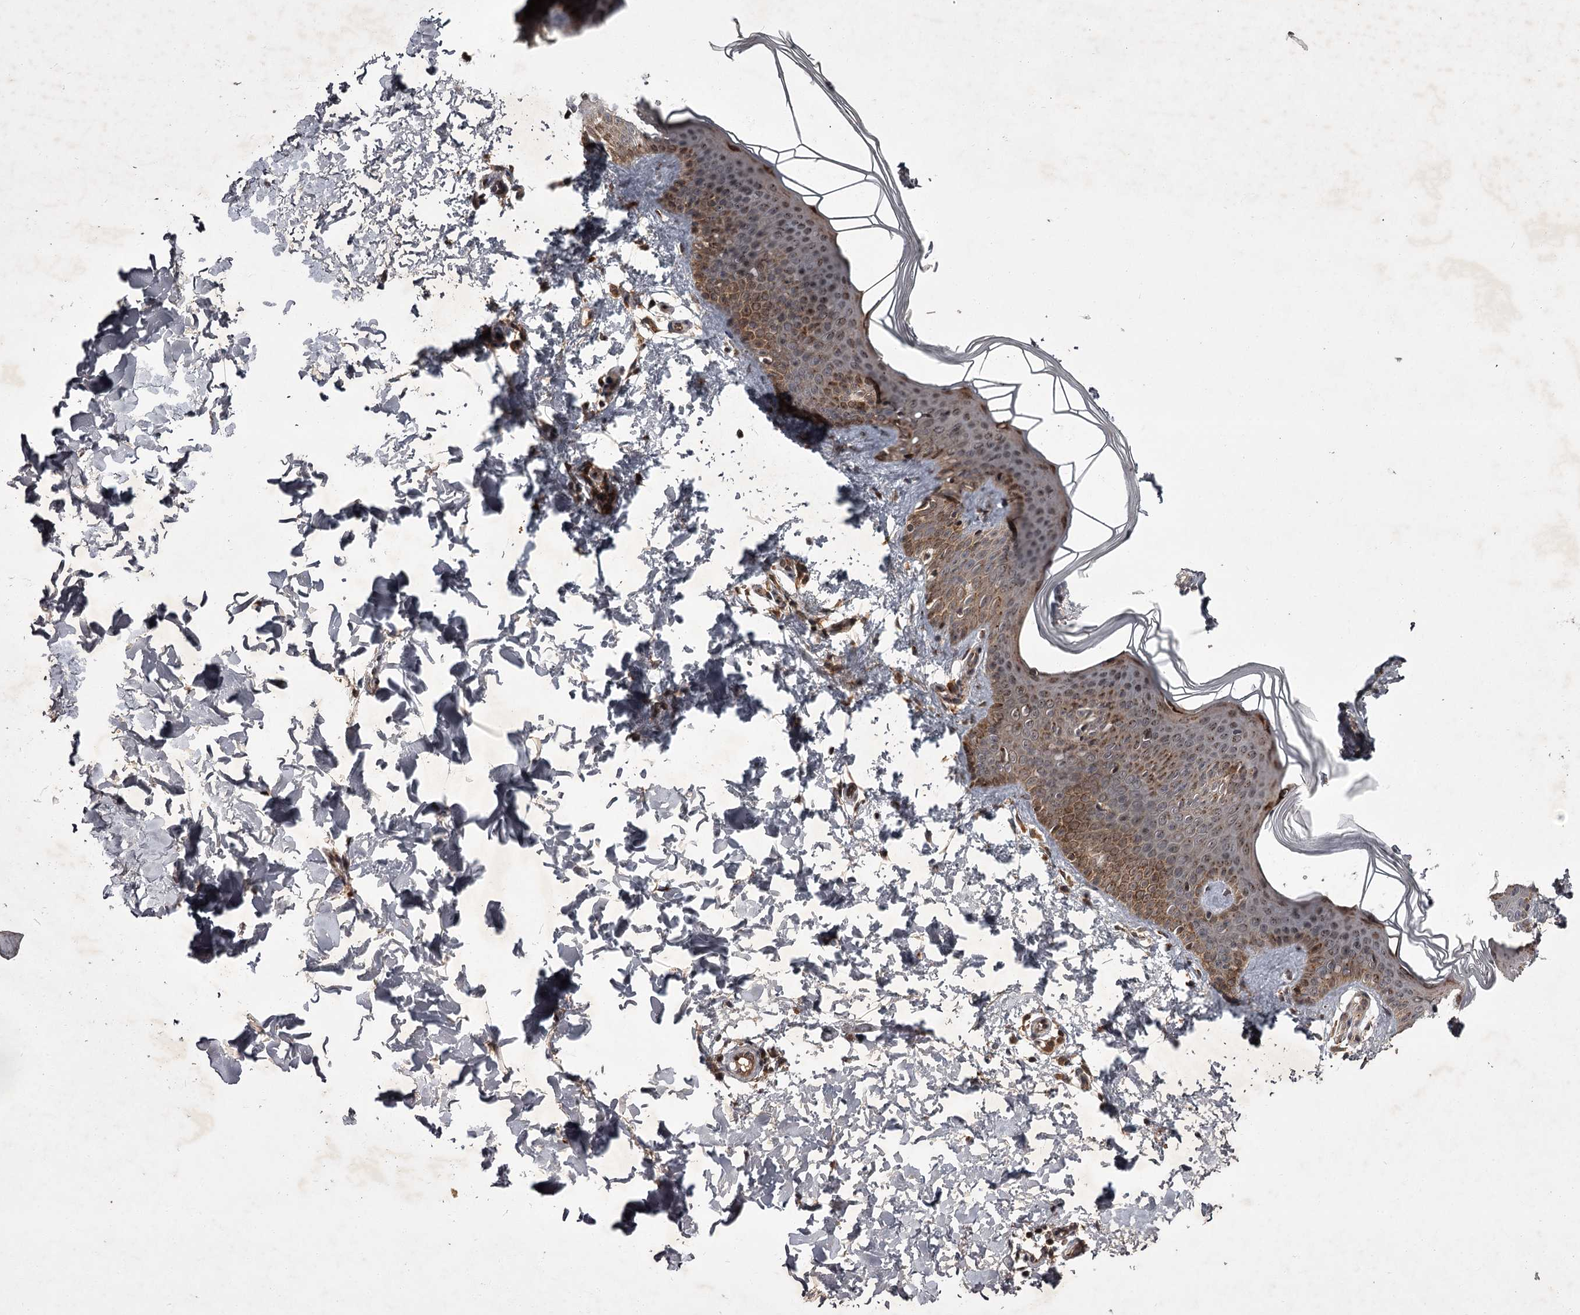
{"staining": {"intensity": "moderate", "quantity": ">75%", "location": "cytoplasmic/membranous"}, "tissue": "skin", "cell_type": "Fibroblasts", "image_type": "normal", "snomed": [{"axis": "morphology", "description": "Normal tissue, NOS"}, {"axis": "topography", "description": "Skin"}], "caption": "Moderate cytoplasmic/membranous protein positivity is present in about >75% of fibroblasts in skin.", "gene": "TBC1D23", "patient": {"sex": "male", "age": 36}}